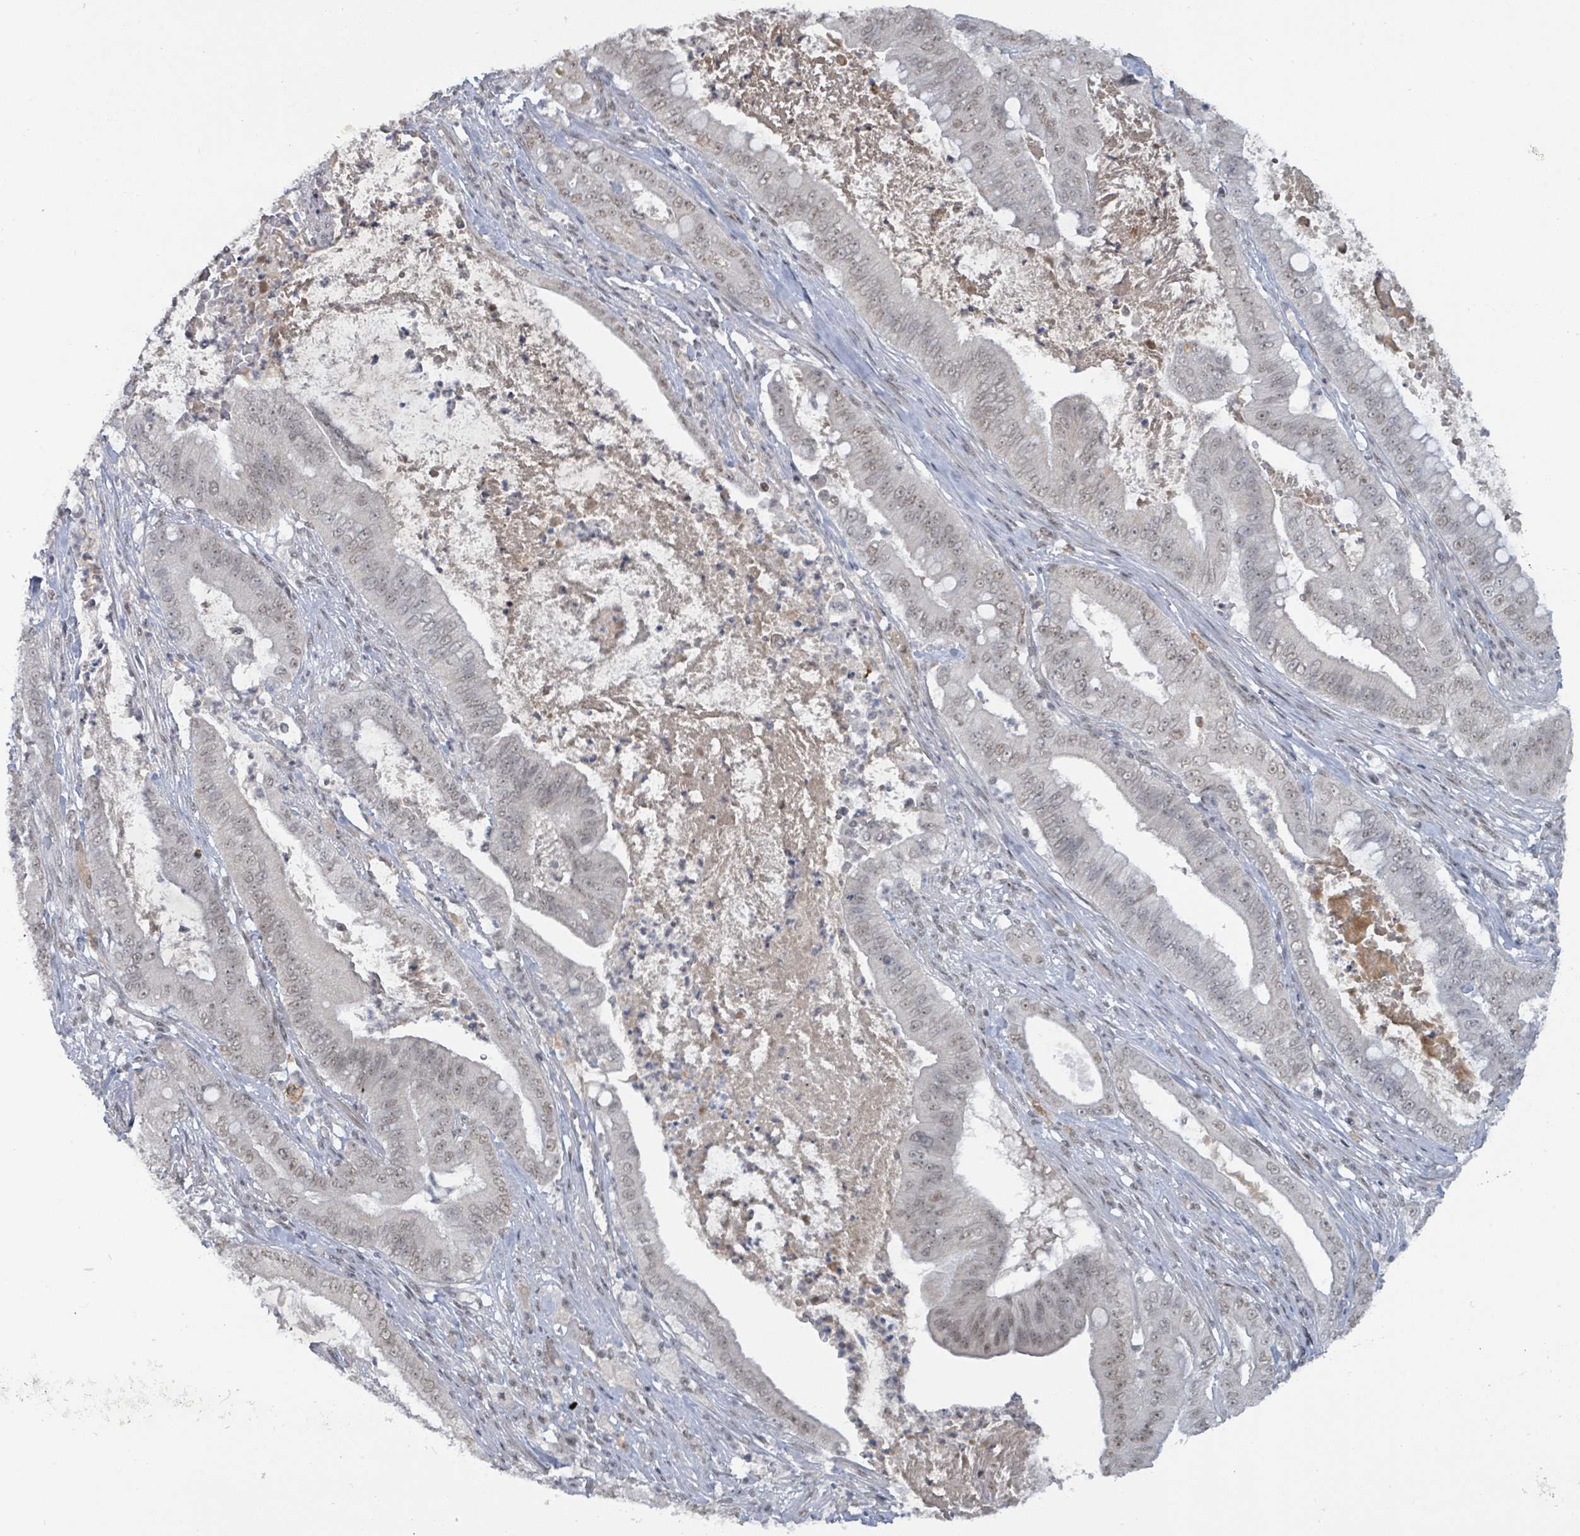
{"staining": {"intensity": "weak", "quantity": "25%-75%", "location": "nuclear"}, "tissue": "pancreatic cancer", "cell_type": "Tumor cells", "image_type": "cancer", "snomed": [{"axis": "morphology", "description": "Adenocarcinoma, NOS"}, {"axis": "topography", "description": "Pancreas"}], "caption": "Protein analysis of adenocarcinoma (pancreatic) tissue demonstrates weak nuclear positivity in approximately 25%-75% of tumor cells.", "gene": "BANP", "patient": {"sex": "male", "age": 71}}